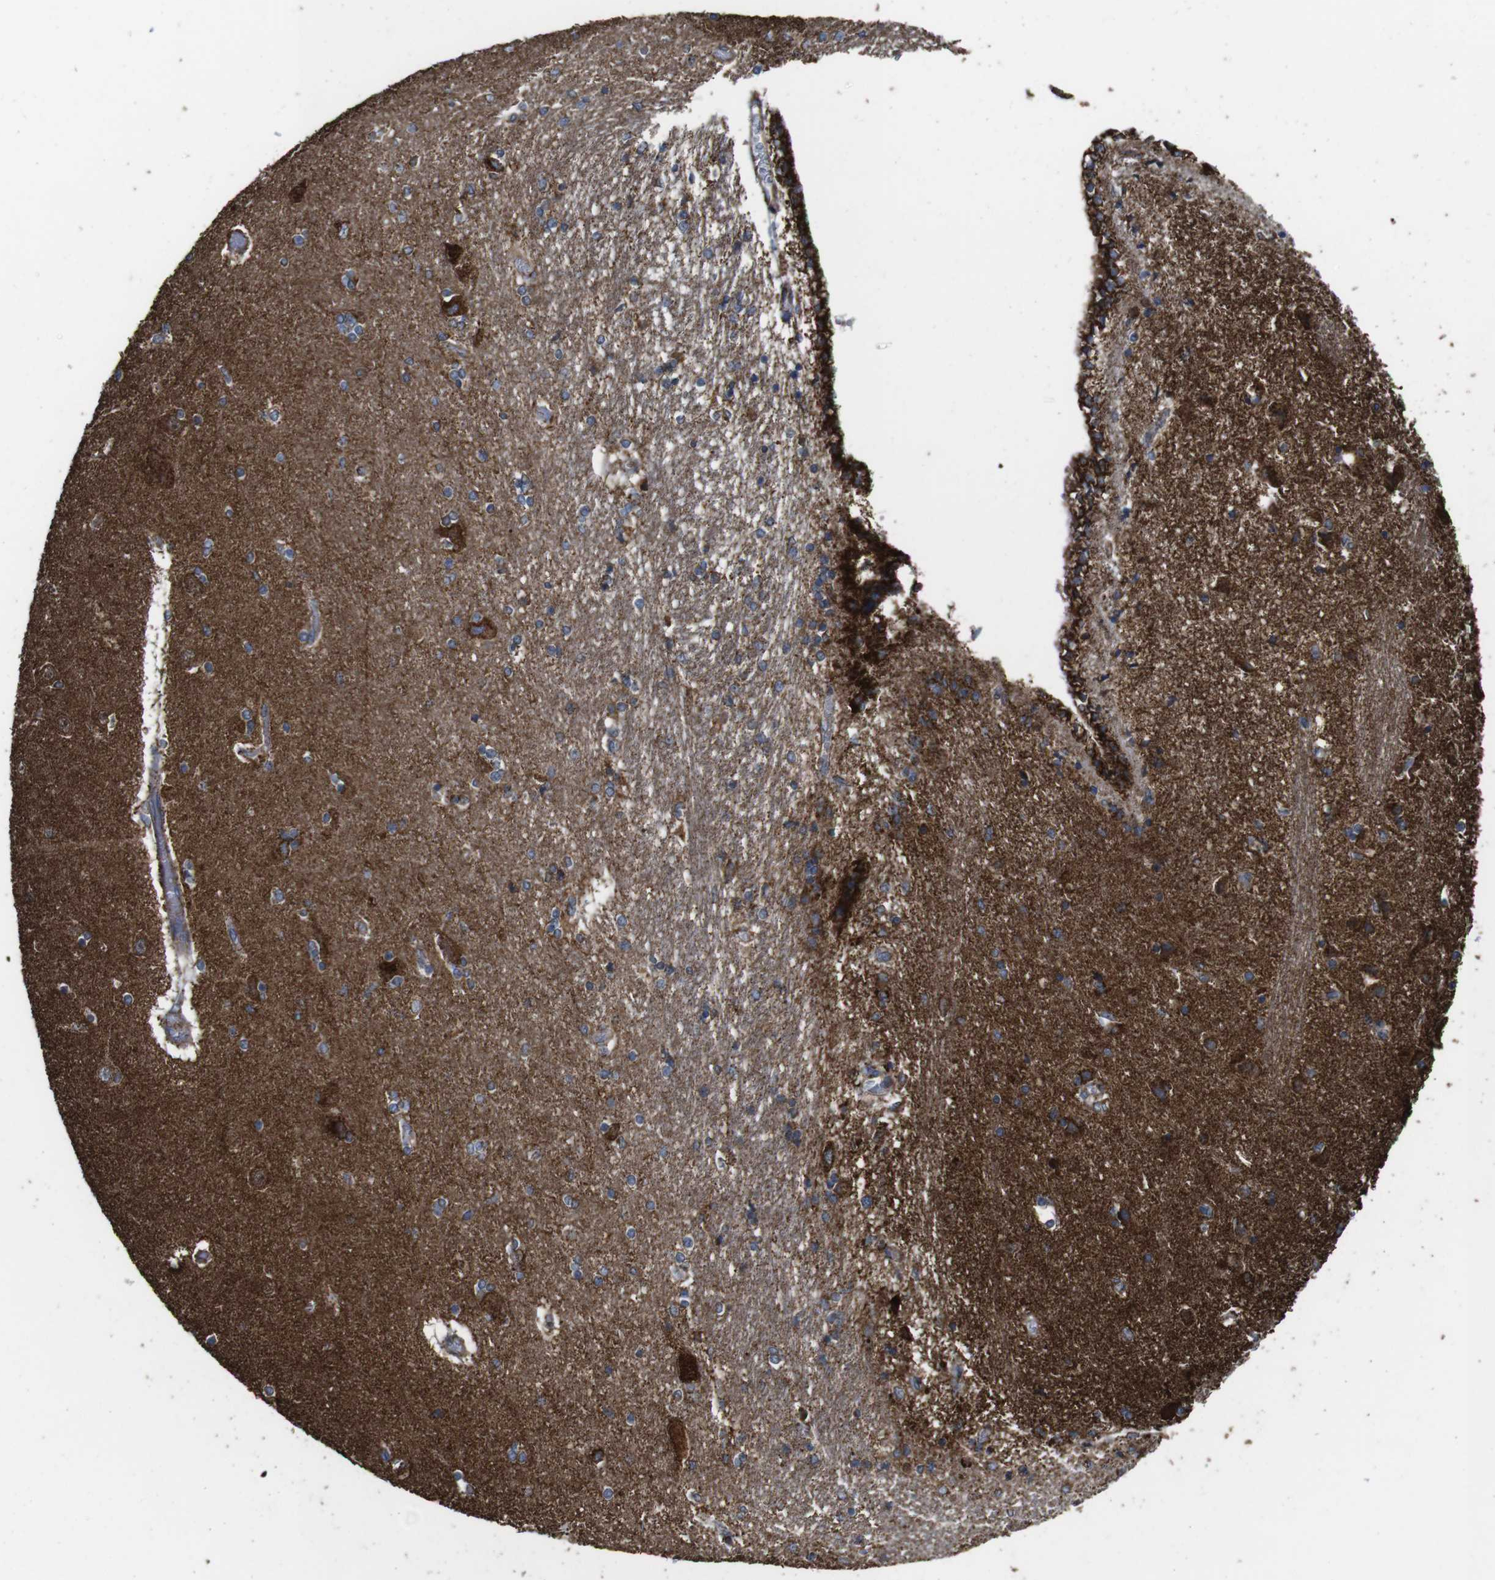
{"staining": {"intensity": "weak", "quantity": "<25%", "location": "cytoplasmic/membranous"}, "tissue": "hippocampus", "cell_type": "Glial cells", "image_type": "normal", "snomed": [{"axis": "morphology", "description": "Normal tissue, NOS"}, {"axis": "topography", "description": "Hippocampus"}], "caption": "Immunohistochemistry histopathology image of benign hippocampus stained for a protein (brown), which reveals no positivity in glial cells. (DAB (3,3'-diaminobenzidine) immunohistochemistry (IHC) visualized using brightfield microscopy, high magnification).", "gene": "HK1", "patient": {"sex": "female", "age": 54}}